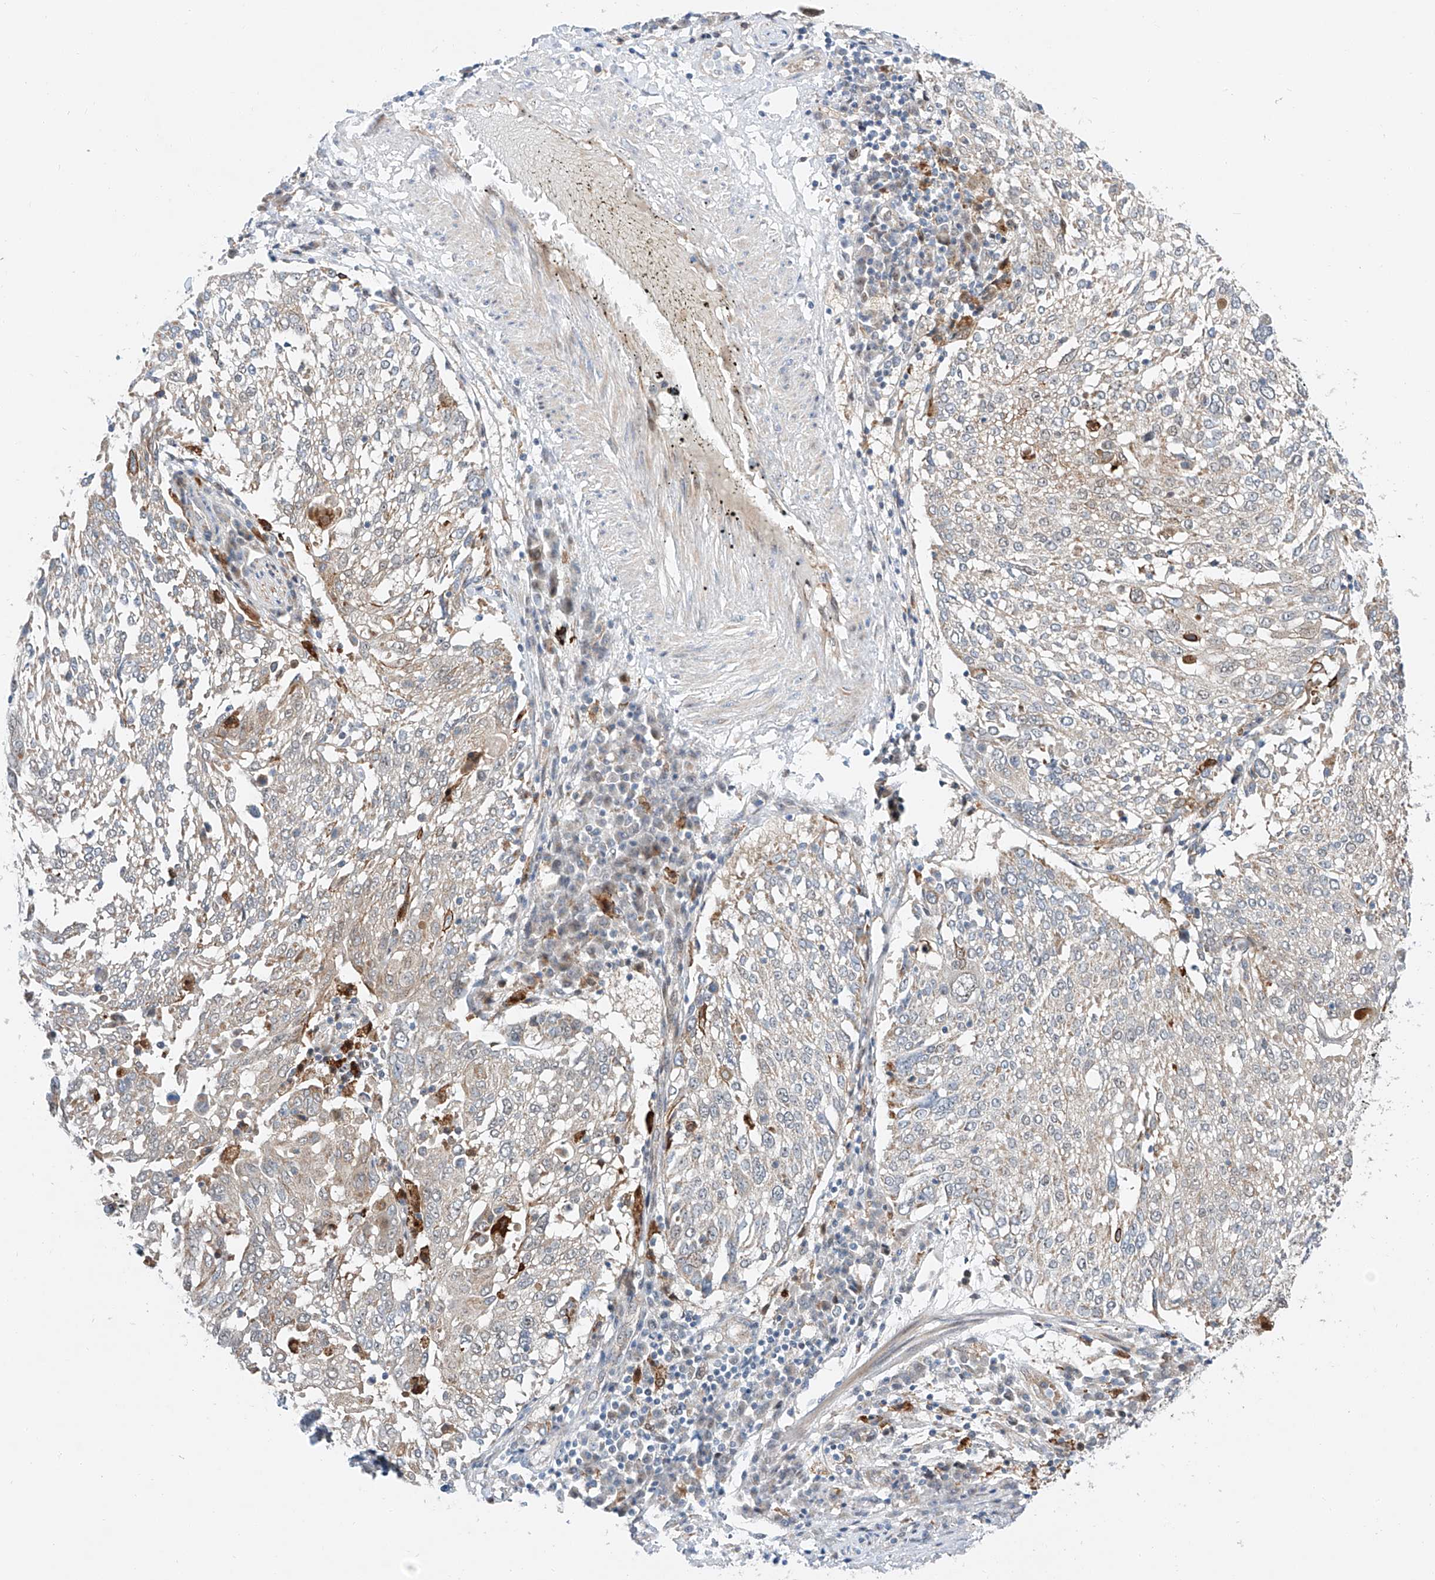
{"staining": {"intensity": "weak", "quantity": "<25%", "location": "cytoplasmic/membranous"}, "tissue": "lung cancer", "cell_type": "Tumor cells", "image_type": "cancer", "snomed": [{"axis": "morphology", "description": "Squamous cell carcinoma, NOS"}, {"axis": "topography", "description": "Lung"}], "caption": "Tumor cells are negative for protein expression in human lung cancer. Brightfield microscopy of immunohistochemistry stained with DAB (3,3'-diaminobenzidine) (brown) and hematoxylin (blue), captured at high magnification.", "gene": "CLDND1", "patient": {"sex": "male", "age": 65}}